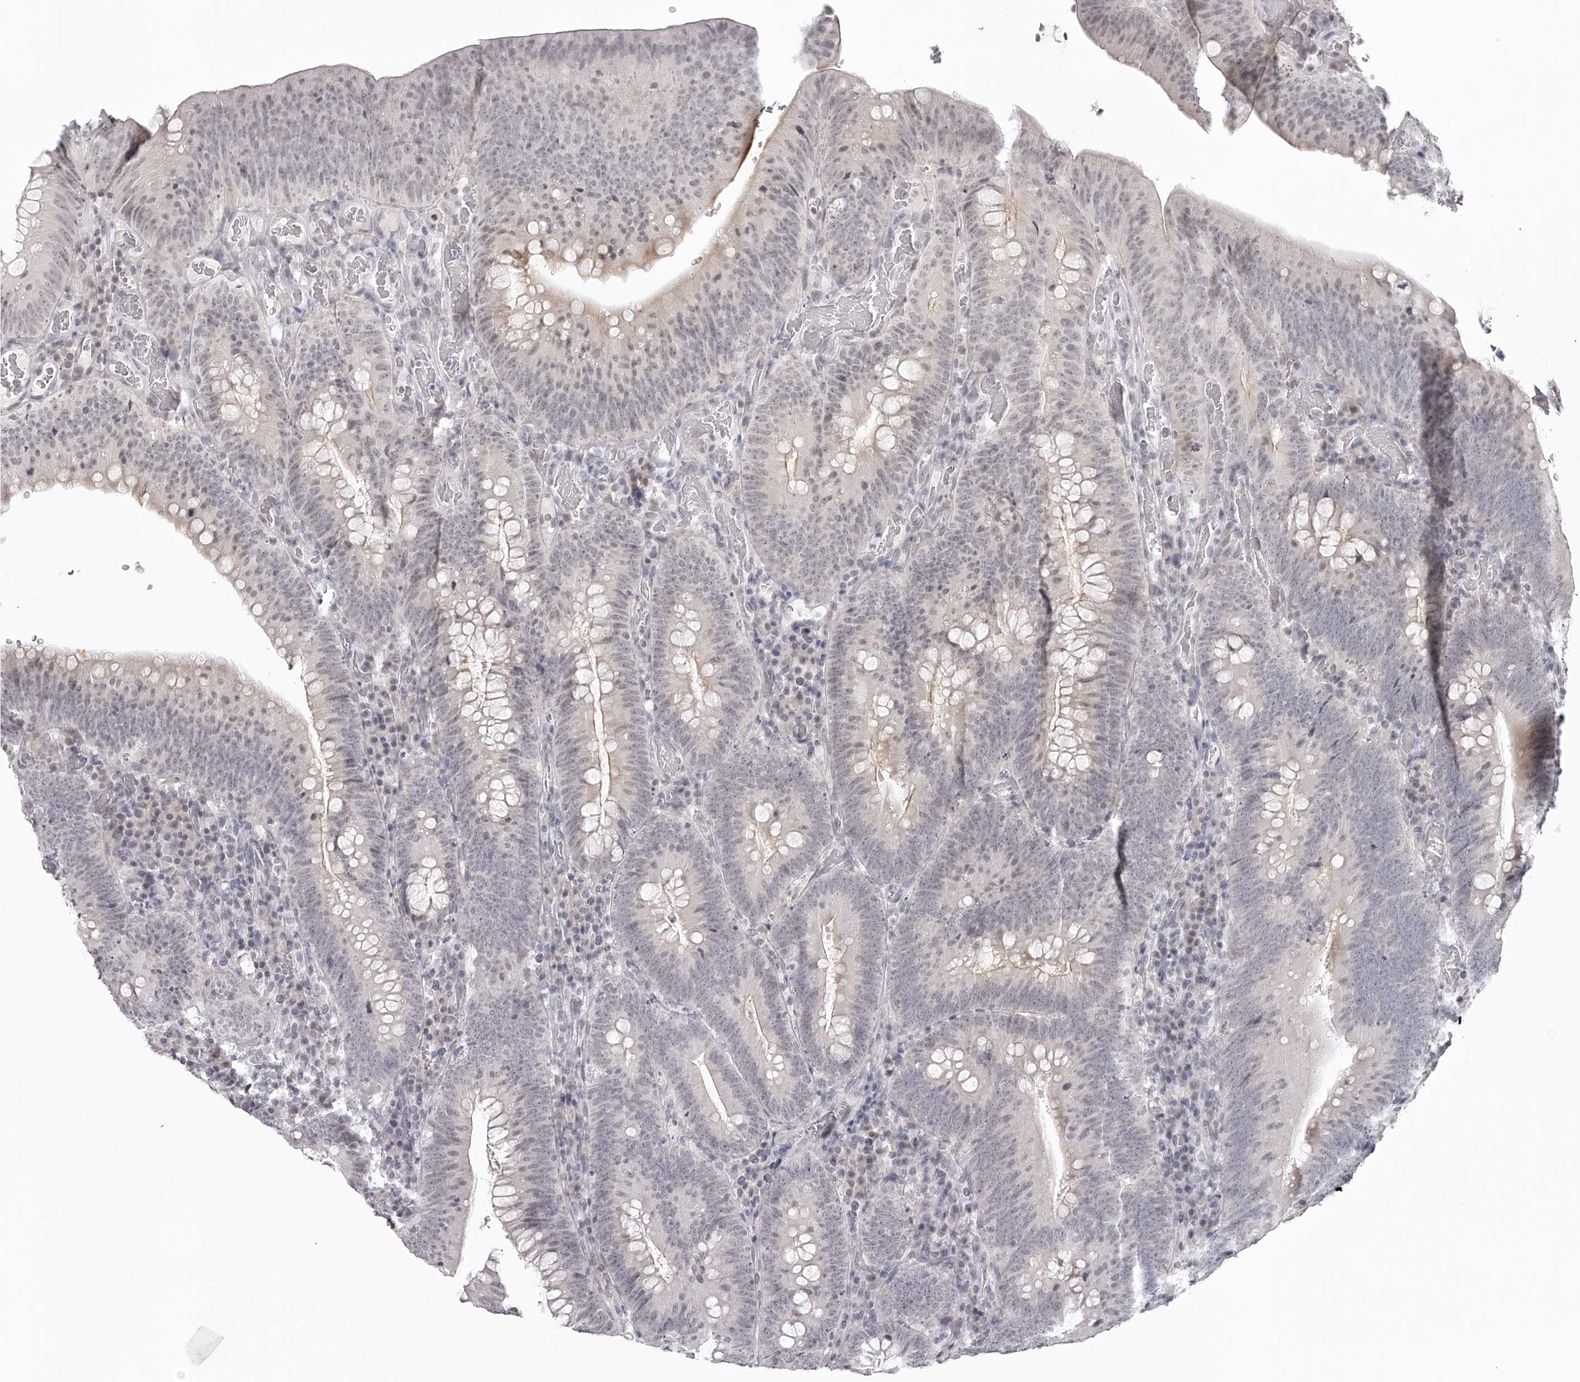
{"staining": {"intensity": "weak", "quantity": "<25%", "location": "nuclear"}, "tissue": "colorectal cancer", "cell_type": "Tumor cells", "image_type": "cancer", "snomed": [{"axis": "morphology", "description": "Normal tissue, NOS"}, {"axis": "topography", "description": "Colon"}], "caption": "An image of colorectal cancer stained for a protein displays no brown staining in tumor cells.", "gene": "RNF220", "patient": {"sex": "female", "age": 82}}